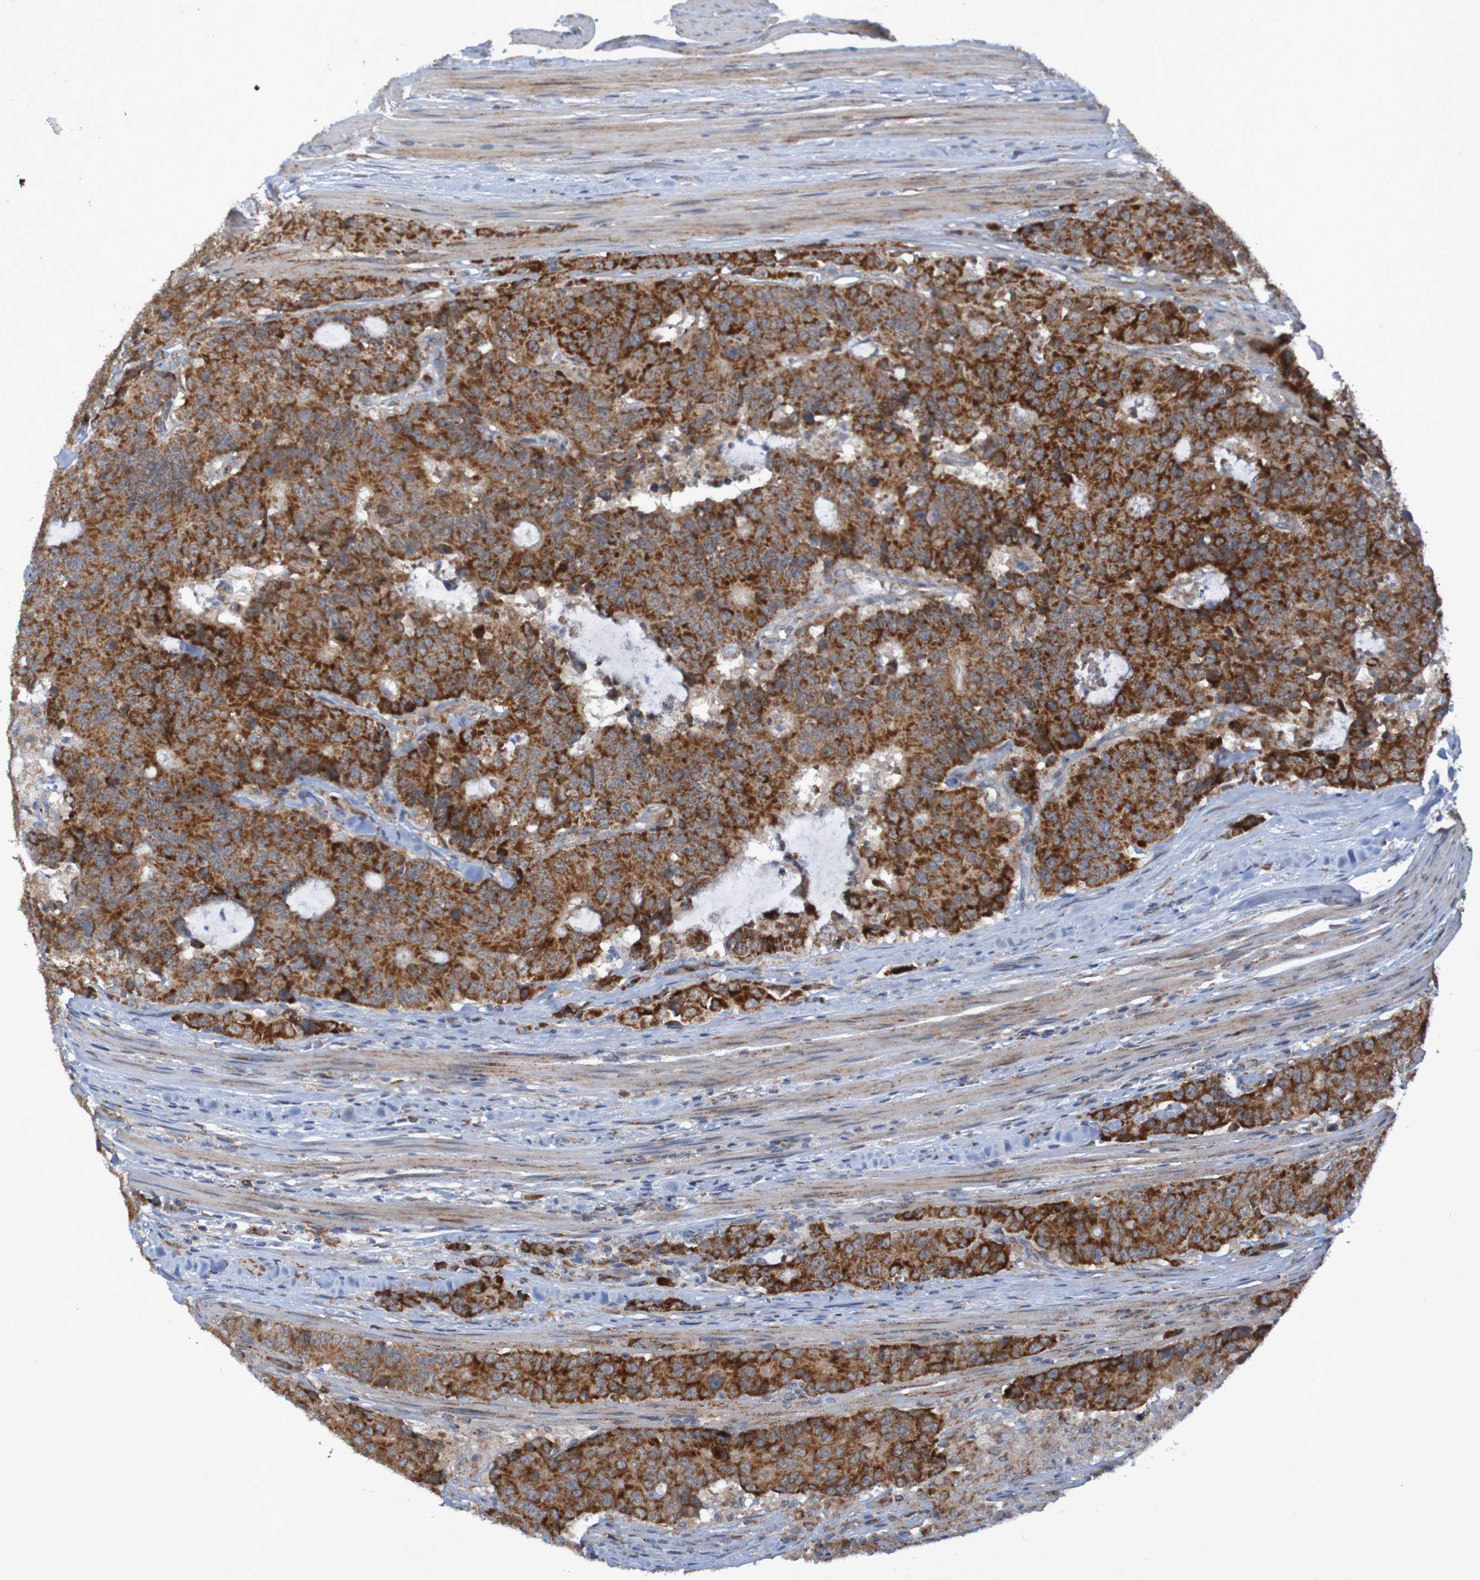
{"staining": {"intensity": "strong", "quantity": ">75%", "location": "cytoplasmic/membranous"}, "tissue": "colorectal cancer", "cell_type": "Tumor cells", "image_type": "cancer", "snomed": [{"axis": "morphology", "description": "Adenocarcinoma, NOS"}, {"axis": "topography", "description": "Colon"}], "caption": "This is a photomicrograph of immunohistochemistry staining of adenocarcinoma (colorectal), which shows strong positivity in the cytoplasmic/membranous of tumor cells.", "gene": "CCDC51", "patient": {"sex": "female", "age": 86}}